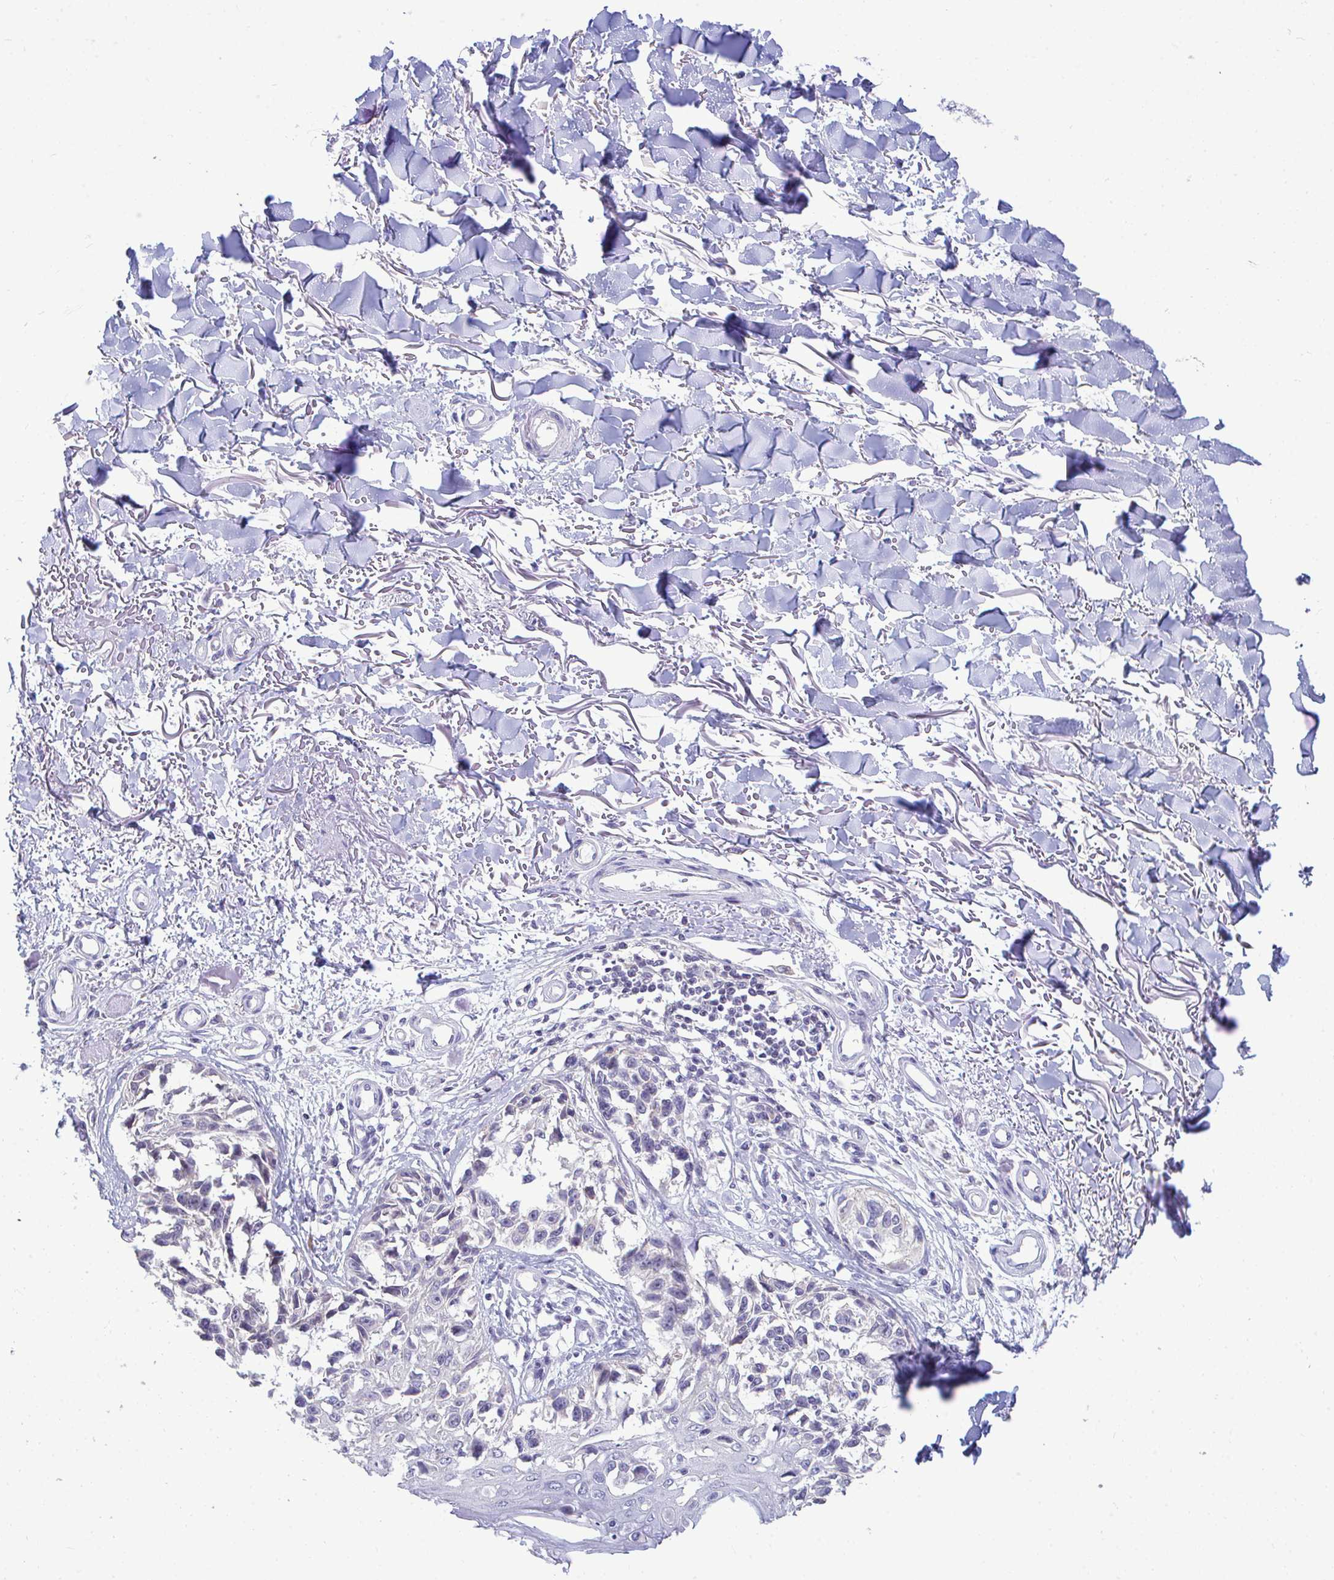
{"staining": {"intensity": "negative", "quantity": "none", "location": "none"}, "tissue": "melanoma", "cell_type": "Tumor cells", "image_type": "cancer", "snomed": [{"axis": "morphology", "description": "Malignant melanoma, NOS"}, {"axis": "topography", "description": "Skin"}], "caption": "Tumor cells show no significant protein expression in melanoma.", "gene": "PIGK", "patient": {"sex": "male", "age": 73}}